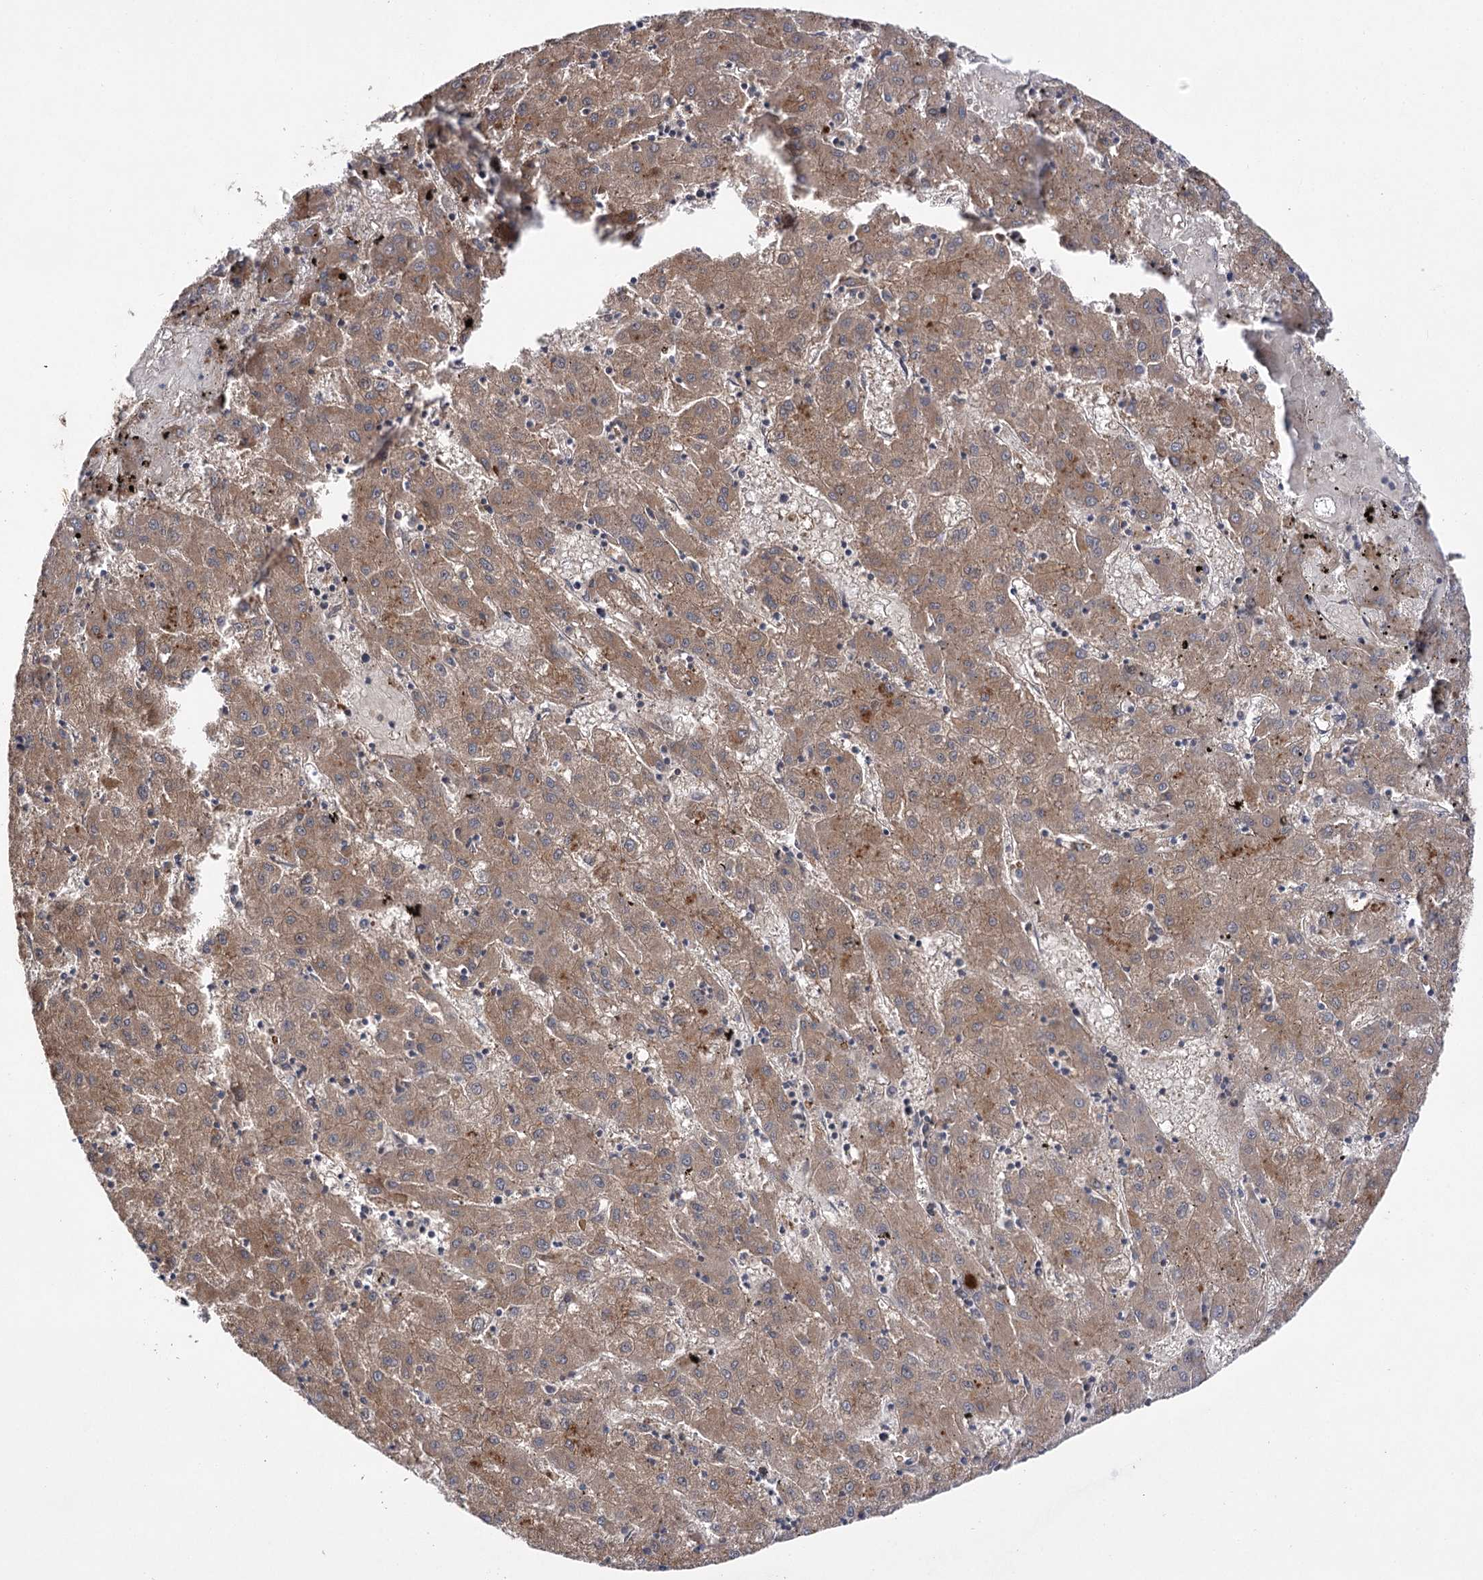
{"staining": {"intensity": "moderate", "quantity": ">75%", "location": "cytoplasmic/membranous"}, "tissue": "liver cancer", "cell_type": "Tumor cells", "image_type": "cancer", "snomed": [{"axis": "morphology", "description": "Carcinoma, Hepatocellular, NOS"}, {"axis": "topography", "description": "Liver"}], "caption": "High-power microscopy captured an immunohistochemistry (IHC) histopathology image of hepatocellular carcinoma (liver), revealing moderate cytoplasmic/membranous staining in about >75% of tumor cells.", "gene": "BCR", "patient": {"sex": "male", "age": 72}}